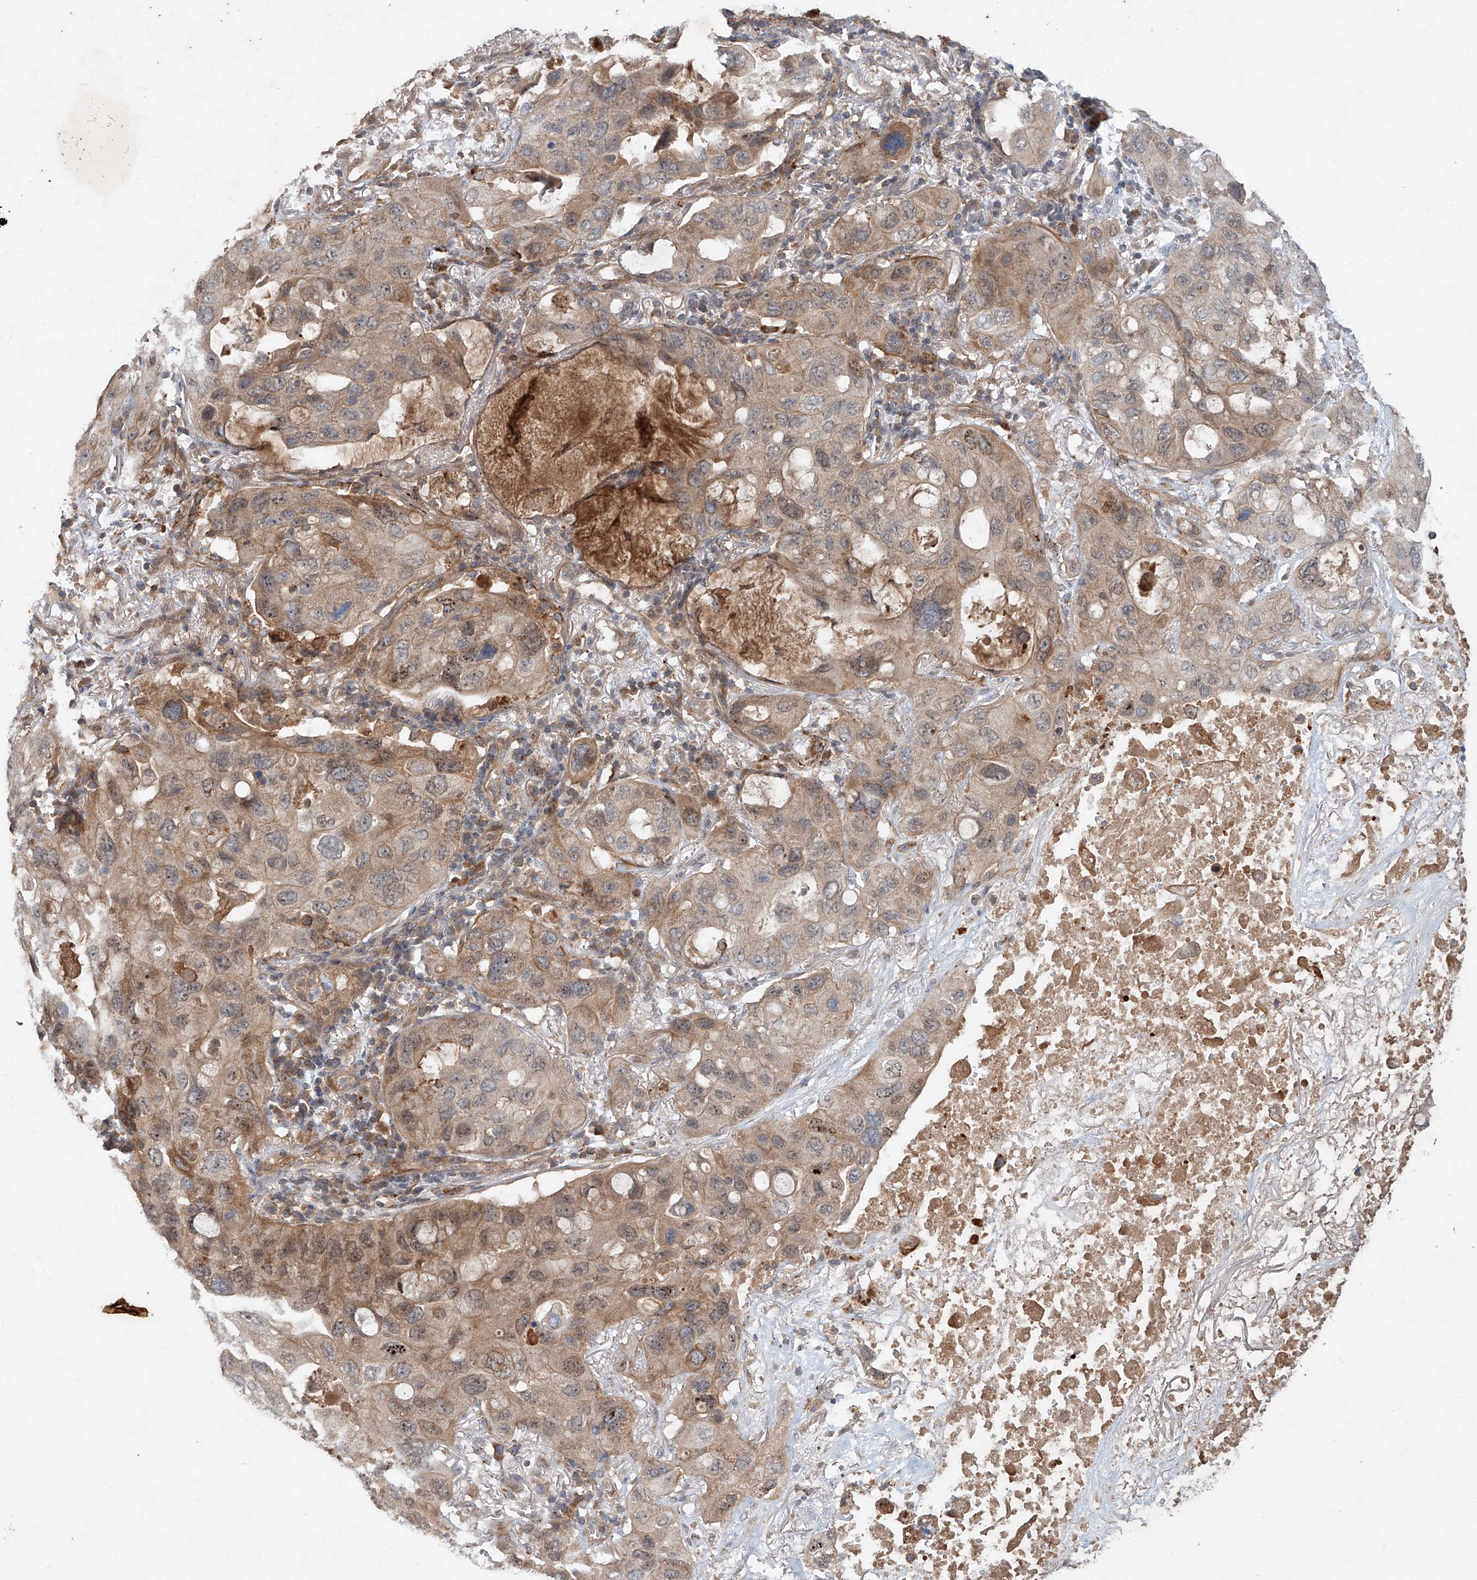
{"staining": {"intensity": "weak", "quantity": ">75%", "location": "cytoplasmic/membranous"}, "tissue": "lung cancer", "cell_type": "Tumor cells", "image_type": "cancer", "snomed": [{"axis": "morphology", "description": "Squamous cell carcinoma, NOS"}, {"axis": "topography", "description": "Lung"}], "caption": "DAB immunohistochemical staining of lung cancer (squamous cell carcinoma) demonstrates weak cytoplasmic/membranous protein staining in approximately >75% of tumor cells.", "gene": "IER5", "patient": {"sex": "female", "age": 73}}